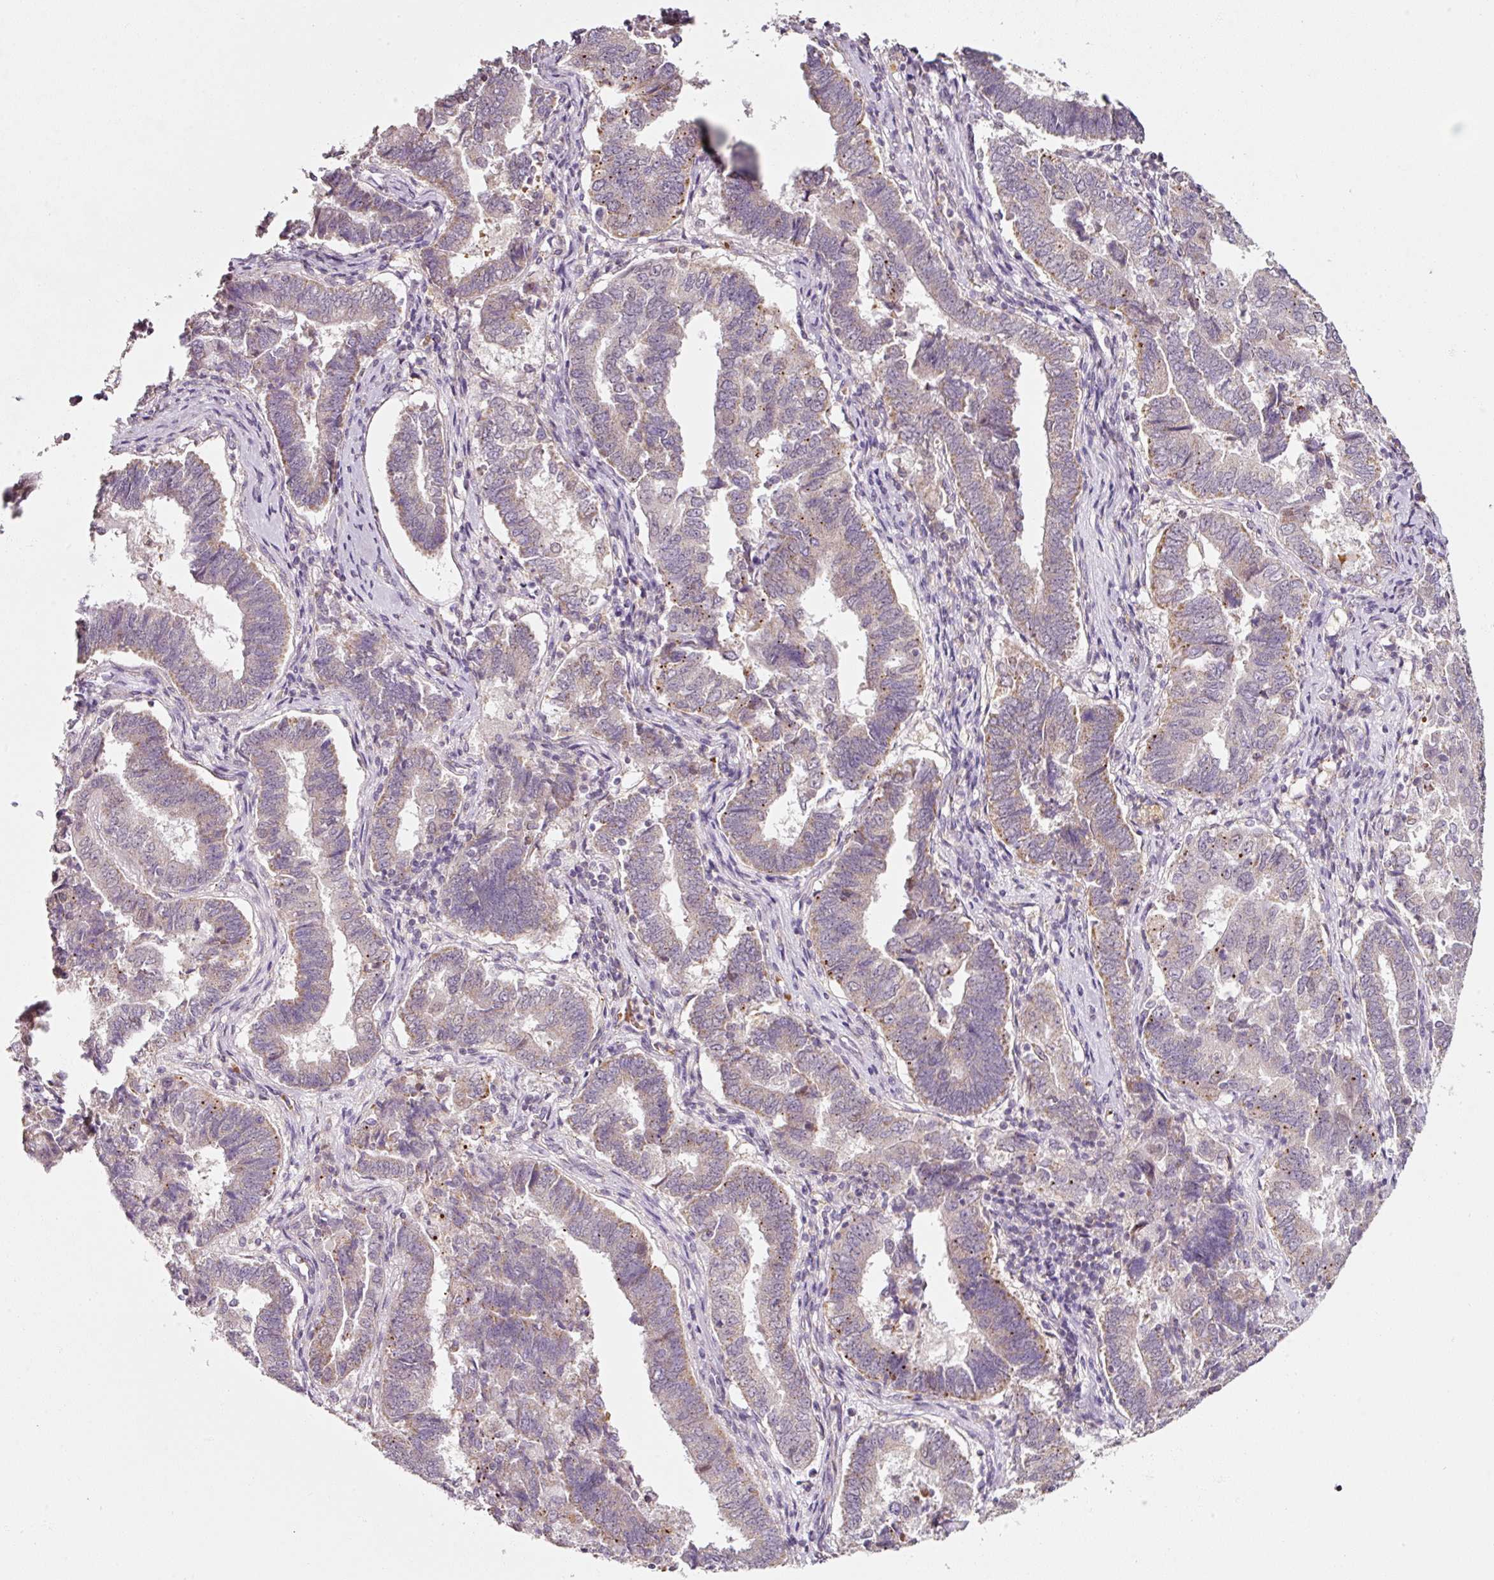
{"staining": {"intensity": "weak", "quantity": "<25%", "location": "cytoplasmic/membranous"}, "tissue": "endometrial cancer", "cell_type": "Tumor cells", "image_type": "cancer", "snomed": [{"axis": "morphology", "description": "Adenocarcinoma, NOS"}, {"axis": "topography", "description": "Endometrium"}], "caption": "A high-resolution micrograph shows immunohistochemistry staining of adenocarcinoma (endometrial), which reveals no significant positivity in tumor cells. Brightfield microscopy of immunohistochemistry (IHC) stained with DAB (3,3'-diaminobenzidine) (brown) and hematoxylin (blue), captured at high magnification.", "gene": "ZNF460", "patient": {"sex": "female", "age": 72}}